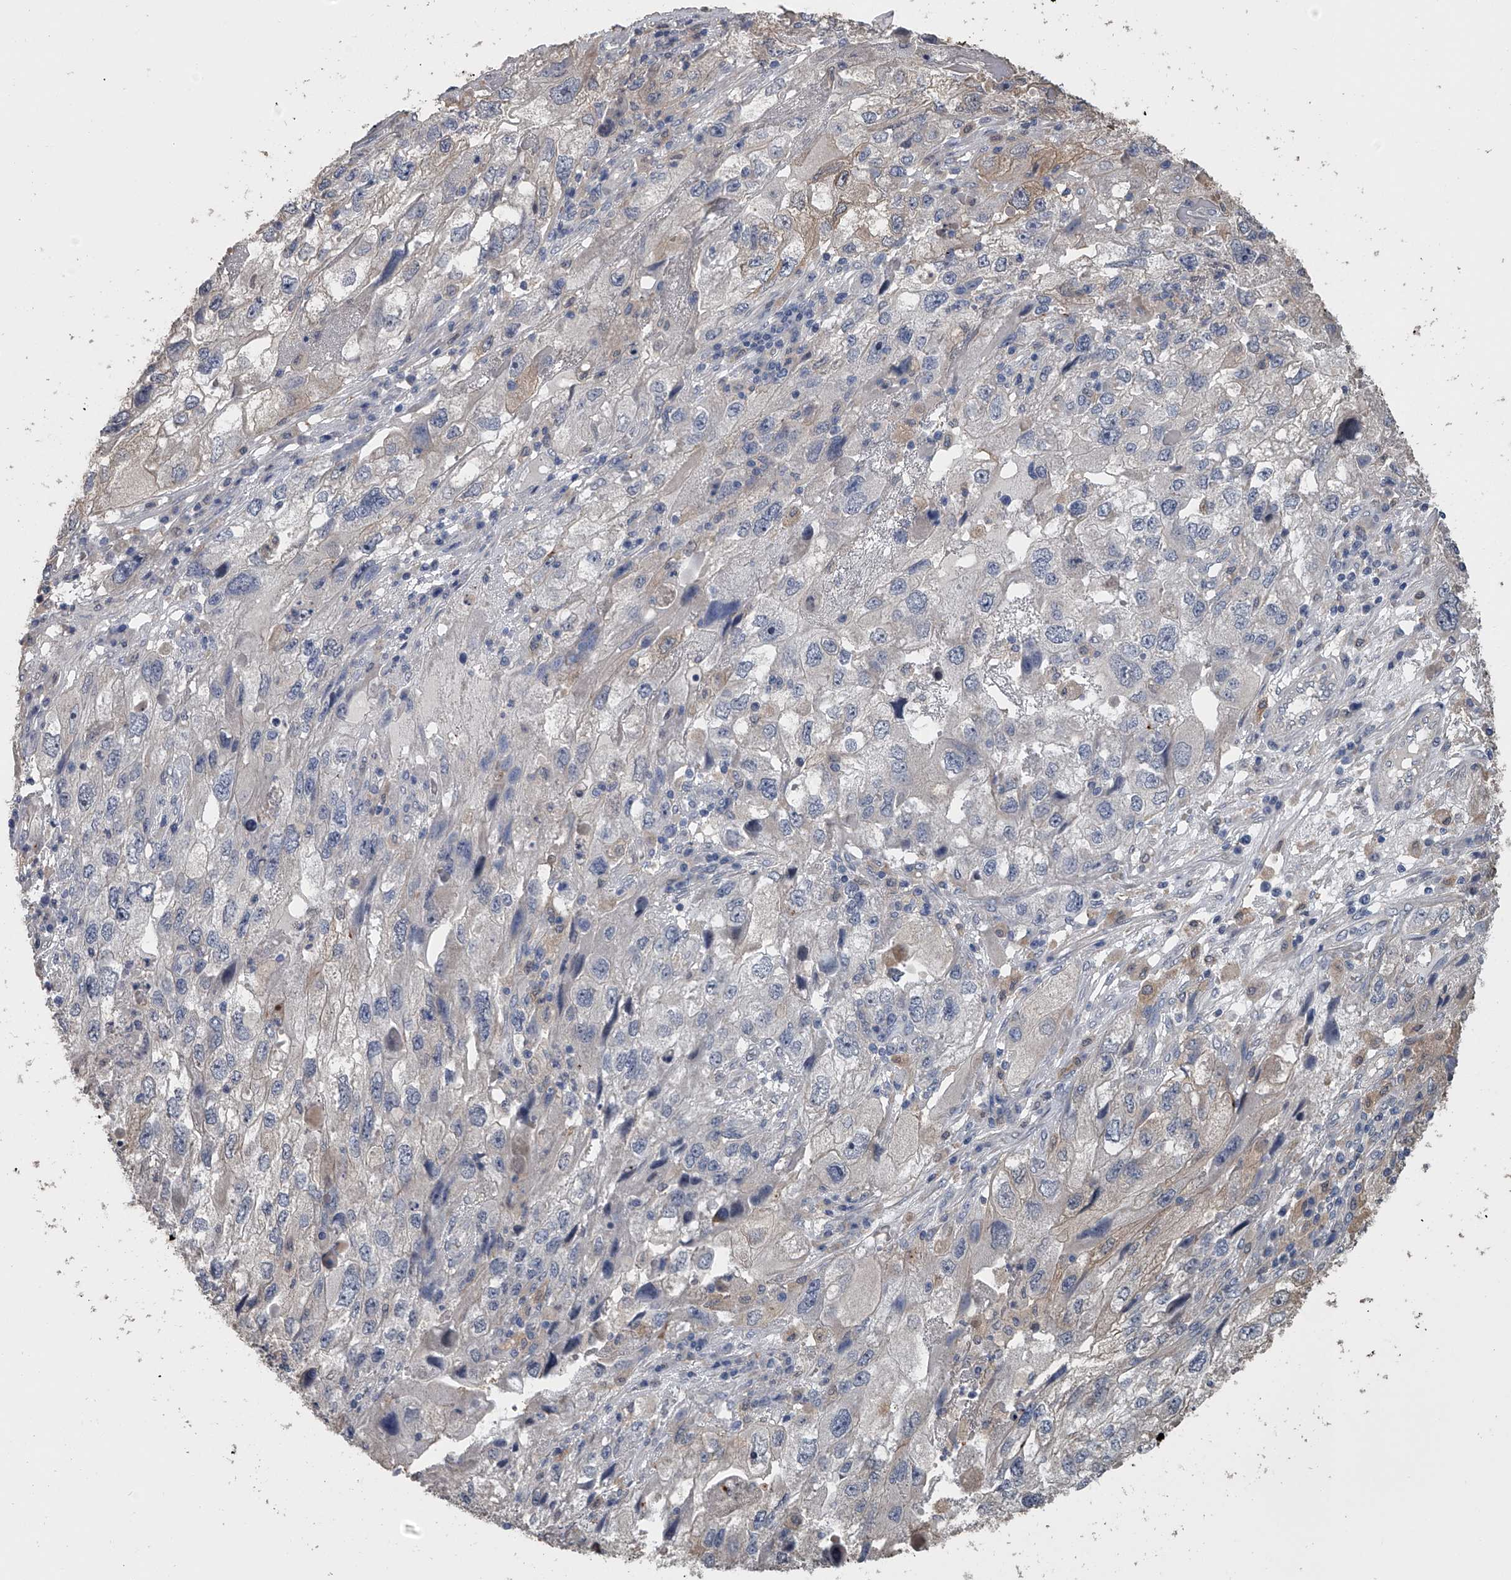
{"staining": {"intensity": "negative", "quantity": "none", "location": "none"}, "tissue": "endometrial cancer", "cell_type": "Tumor cells", "image_type": "cancer", "snomed": [{"axis": "morphology", "description": "Adenocarcinoma, NOS"}, {"axis": "topography", "description": "Endometrium"}], "caption": "There is no significant positivity in tumor cells of endometrial adenocarcinoma. (Stains: DAB (3,3'-diaminobenzidine) immunohistochemistry with hematoxylin counter stain, Microscopy: brightfield microscopy at high magnification).", "gene": "DOCK9", "patient": {"sex": "female", "age": 49}}